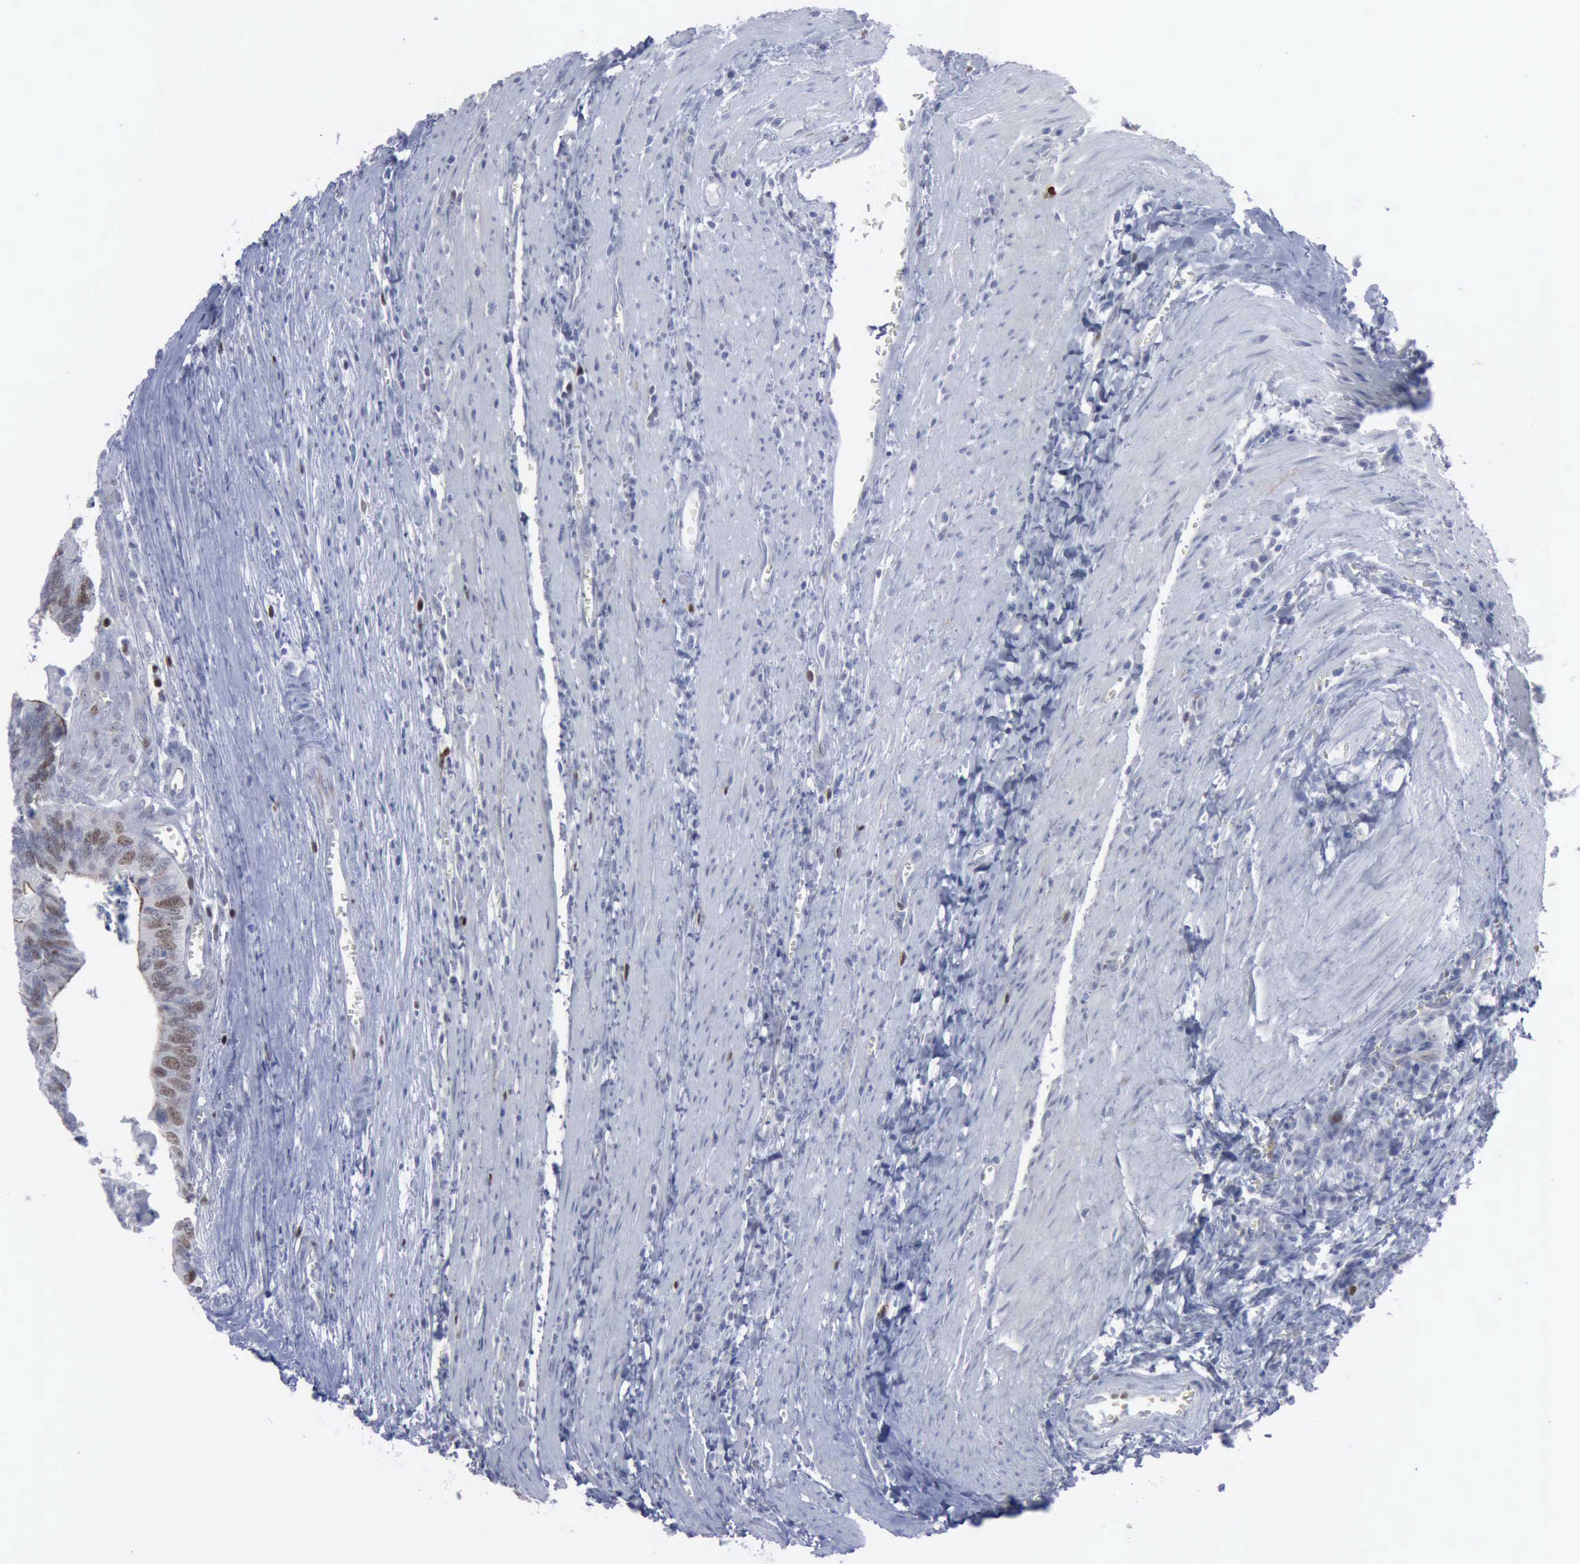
{"staining": {"intensity": "moderate", "quantity": "<25%", "location": "cytoplasmic/membranous,nuclear"}, "tissue": "colorectal cancer", "cell_type": "Tumor cells", "image_type": "cancer", "snomed": [{"axis": "morphology", "description": "Adenocarcinoma, NOS"}, {"axis": "topography", "description": "Colon"}], "caption": "Immunohistochemical staining of human colorectal cancer (adenocarcinoma) displays low levels of moderate cytoplasmic/membranous and nuclear positivity in approximately <25% of tumor cells.", "gene": "MCM5", "patient": {"sex": "male", "age": 72}}